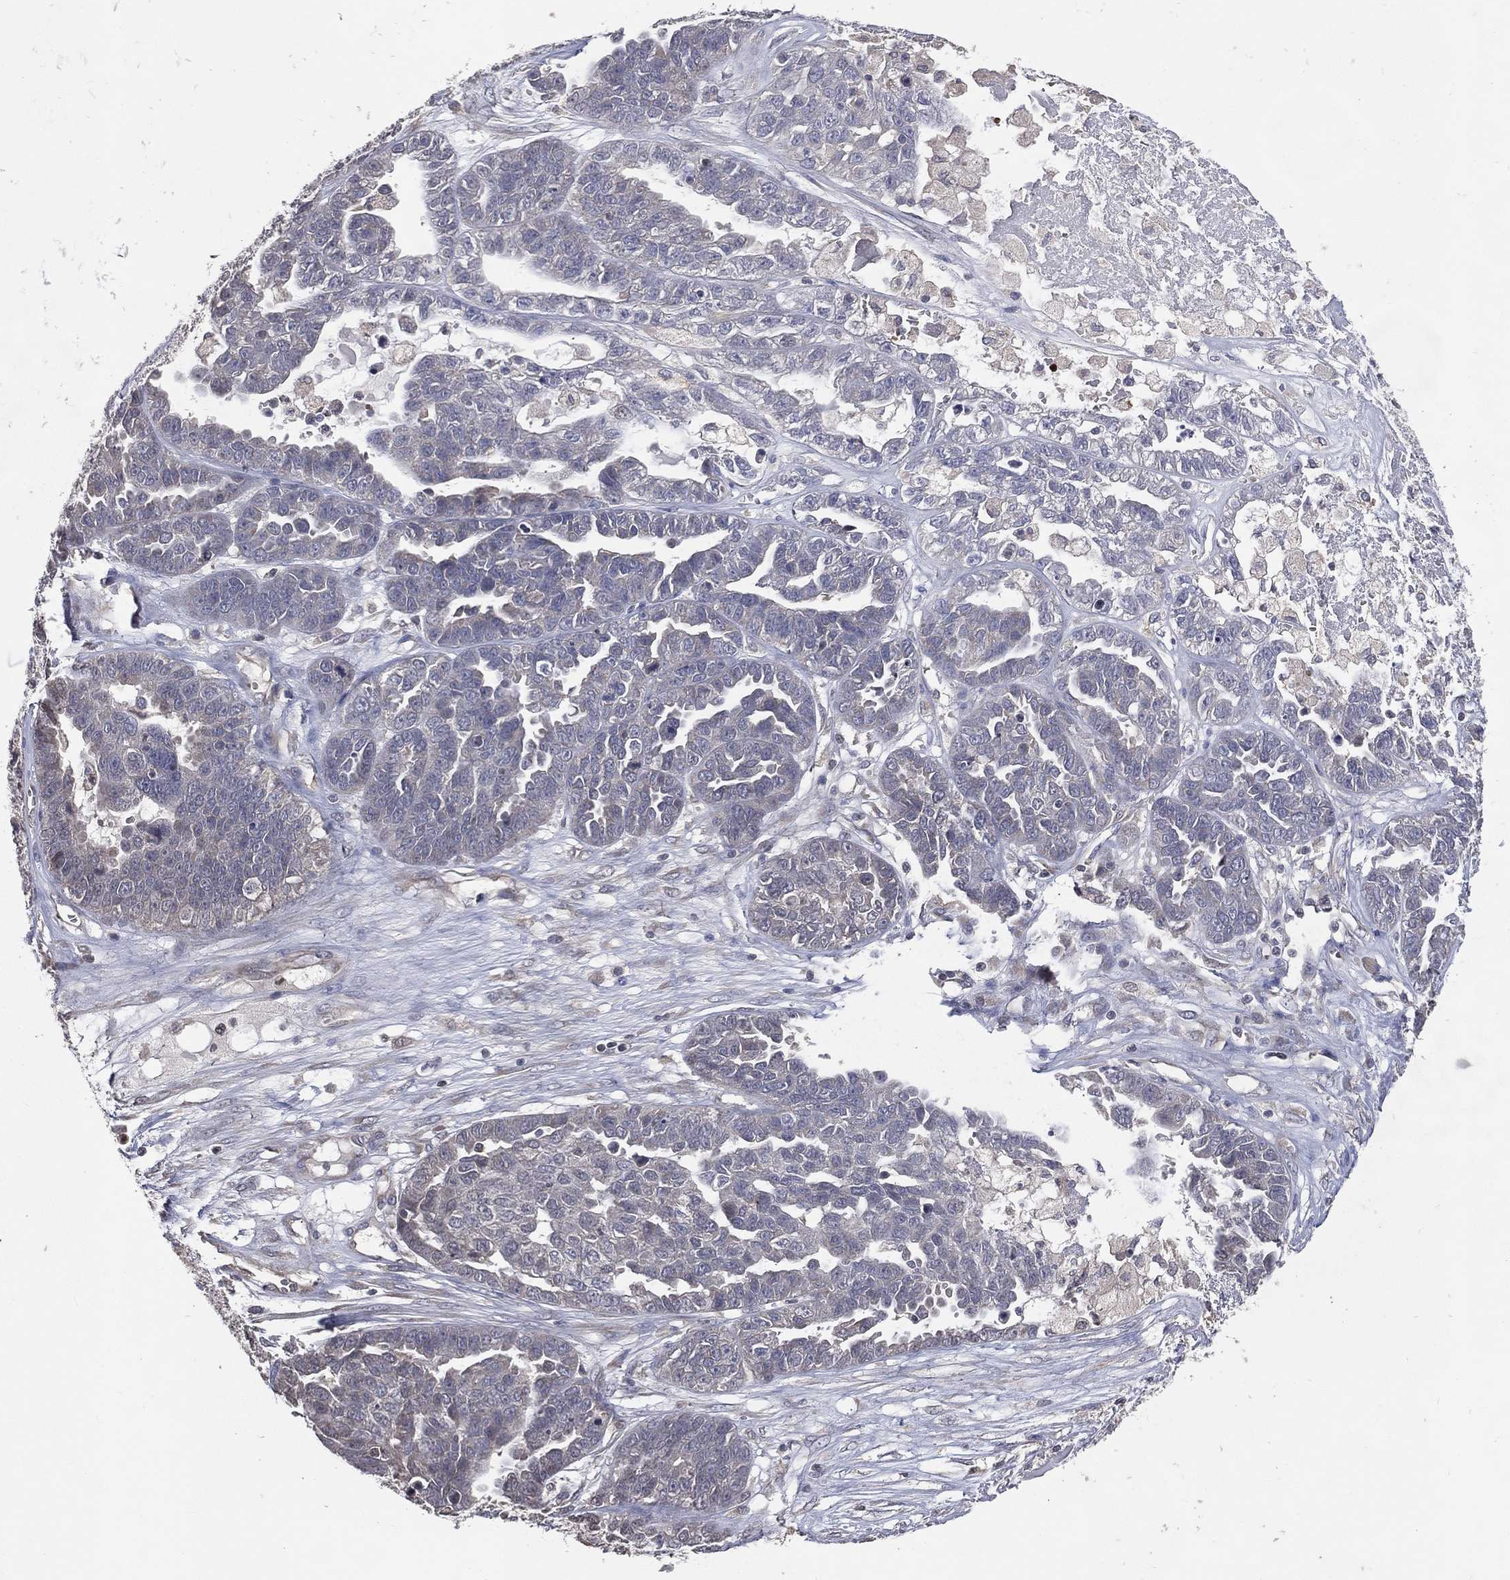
{"staining": {"intensity": "negative", "quantity": "none", "location": "none"}, "tissue": "ovarian cancer", "cell_type": "Tumor cells", "image_type": "cancer", "snomed": [{"axis": "morphology", "description": "Cystadenocarcinoma, serous, NOS"}, {"axis": "topography", "description": "Ovary"}], "caption": "Tumor cells show no significant expression in serous cystadenocarcinoma (ovarian).", "gene": "DNAH7", "patient": {"sex": "female", "age": 87}}